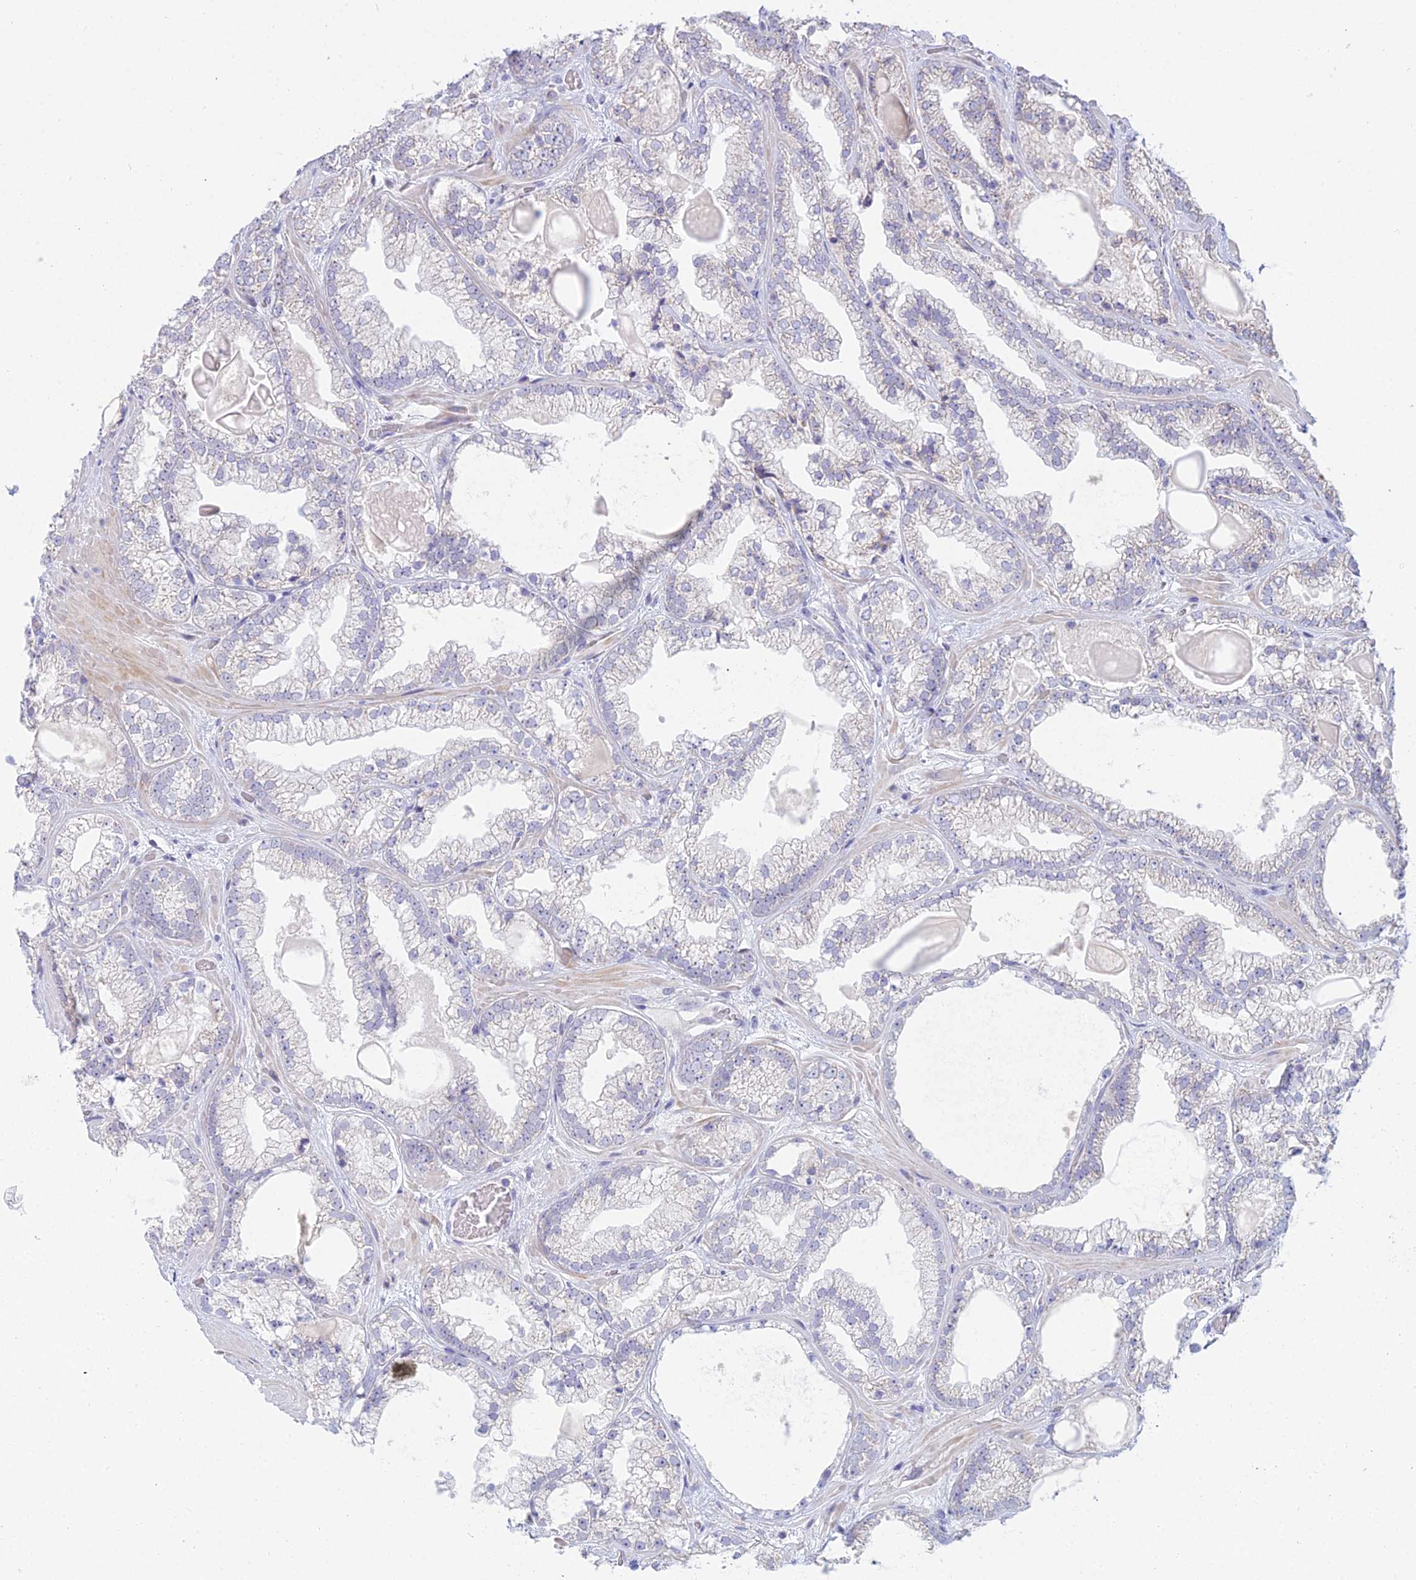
{"staining": {"intensity": "negative", "quantity": "none", "location": "none"}, "tissue": "prostate cancer", "cell_type": "Tumor cells", "image_type": "cancer", "snomed": [{"axis": "morphology", "description": "Adenocarcinoma, Low grade"}, {"axis": "topography", "description": "Prostate"}], "caption": "Image shows no protein staining in tumor cells of adenocarcinoma (low-grade) (prostate) tissue.", "gene": "CFAP206", "patient": {"sex": "male", "age": 57}}